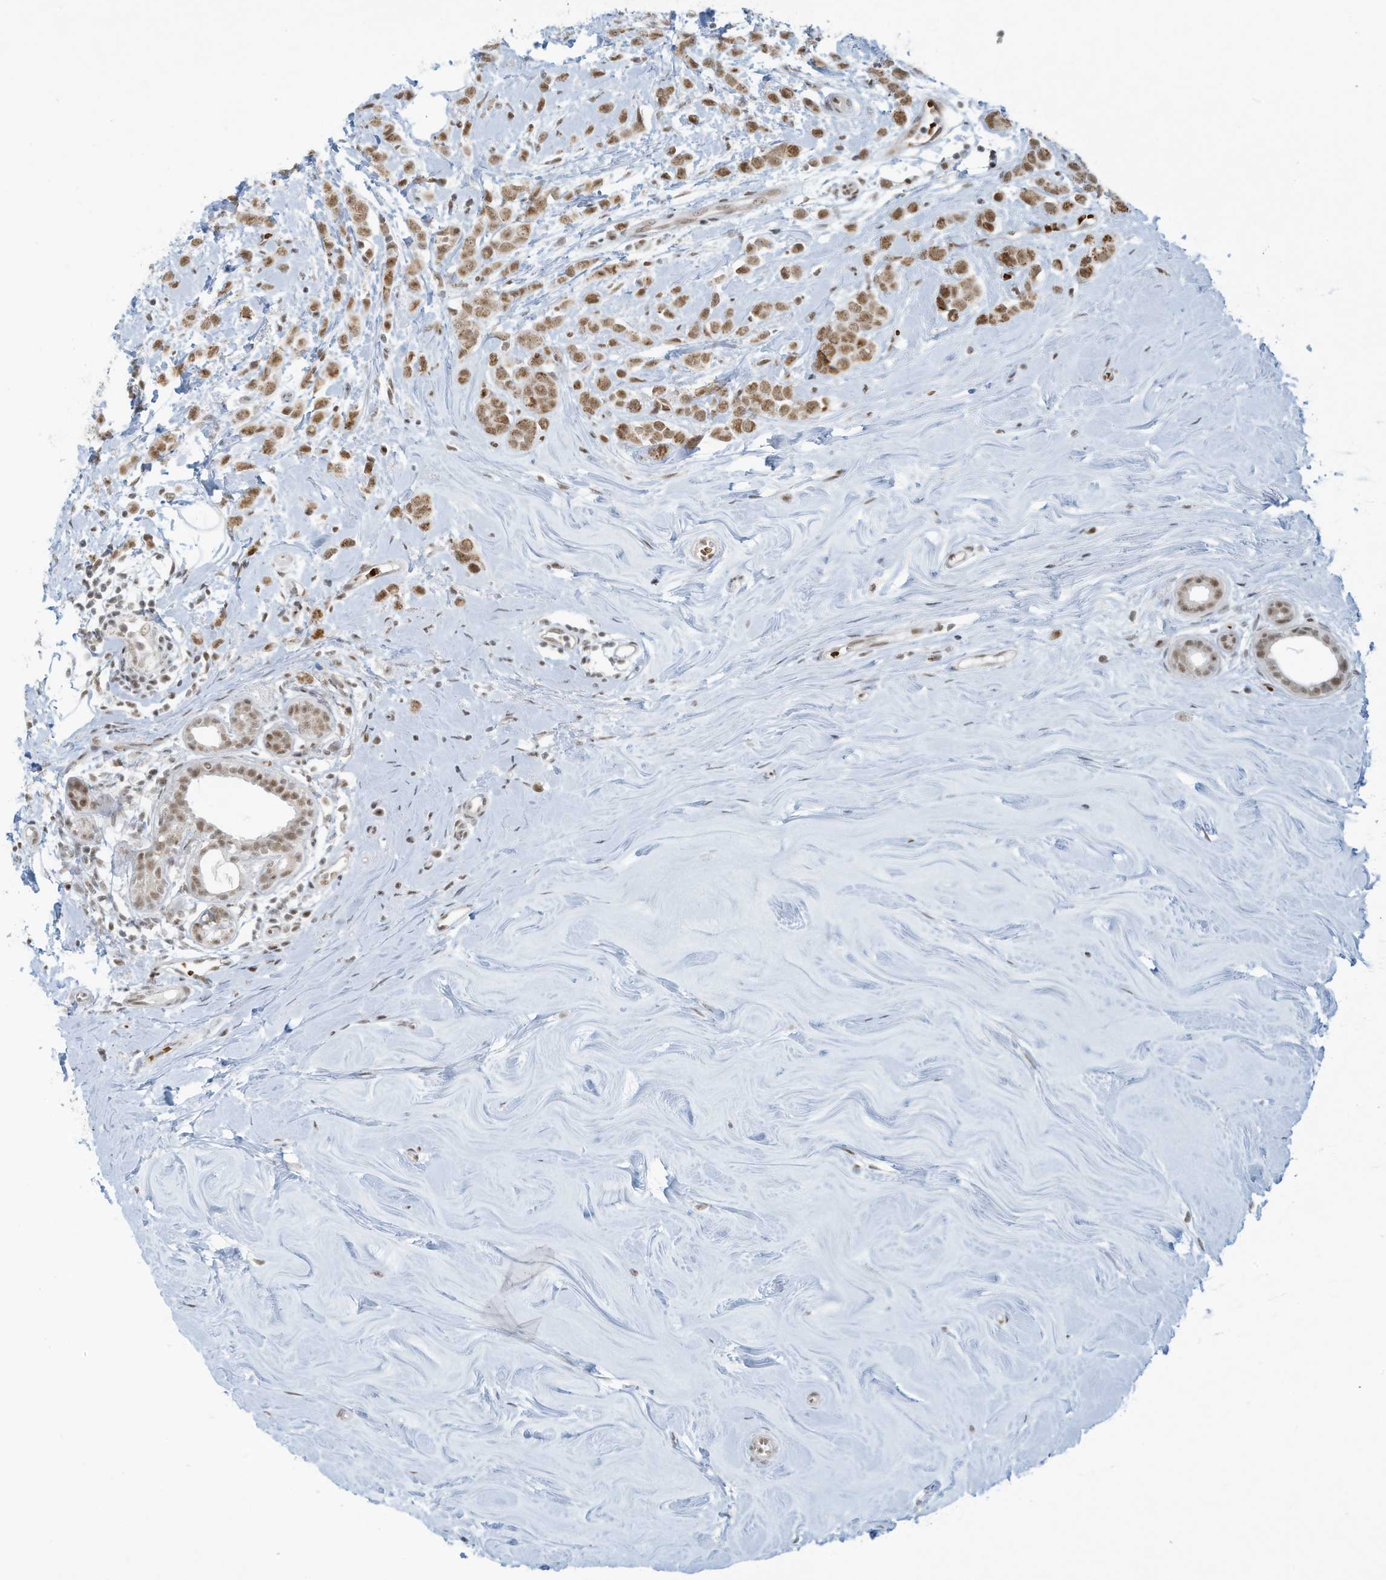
{"staining": {"intensity": "moderate", "quantity": ">75%", "location": "cytoplasmic/membranous,nuclear"}, "tissue": "breast cancer", "cell_type": "Tumor cells", "image_type": "cancer", "snomed": [{"axis": "morphology", "description": "Lobular carcinoma"}, {"axis": "topography", "description": "Breast"}], "caption": "The photomicrograph shows staining of breast lobular carcinoma, revealing moderate cytoplasmic/membranous and nuclear protein positivity (brown color) within tumor cells.", "gene": "ECT2L", "patient": {"sex": "female", "age": 47}}